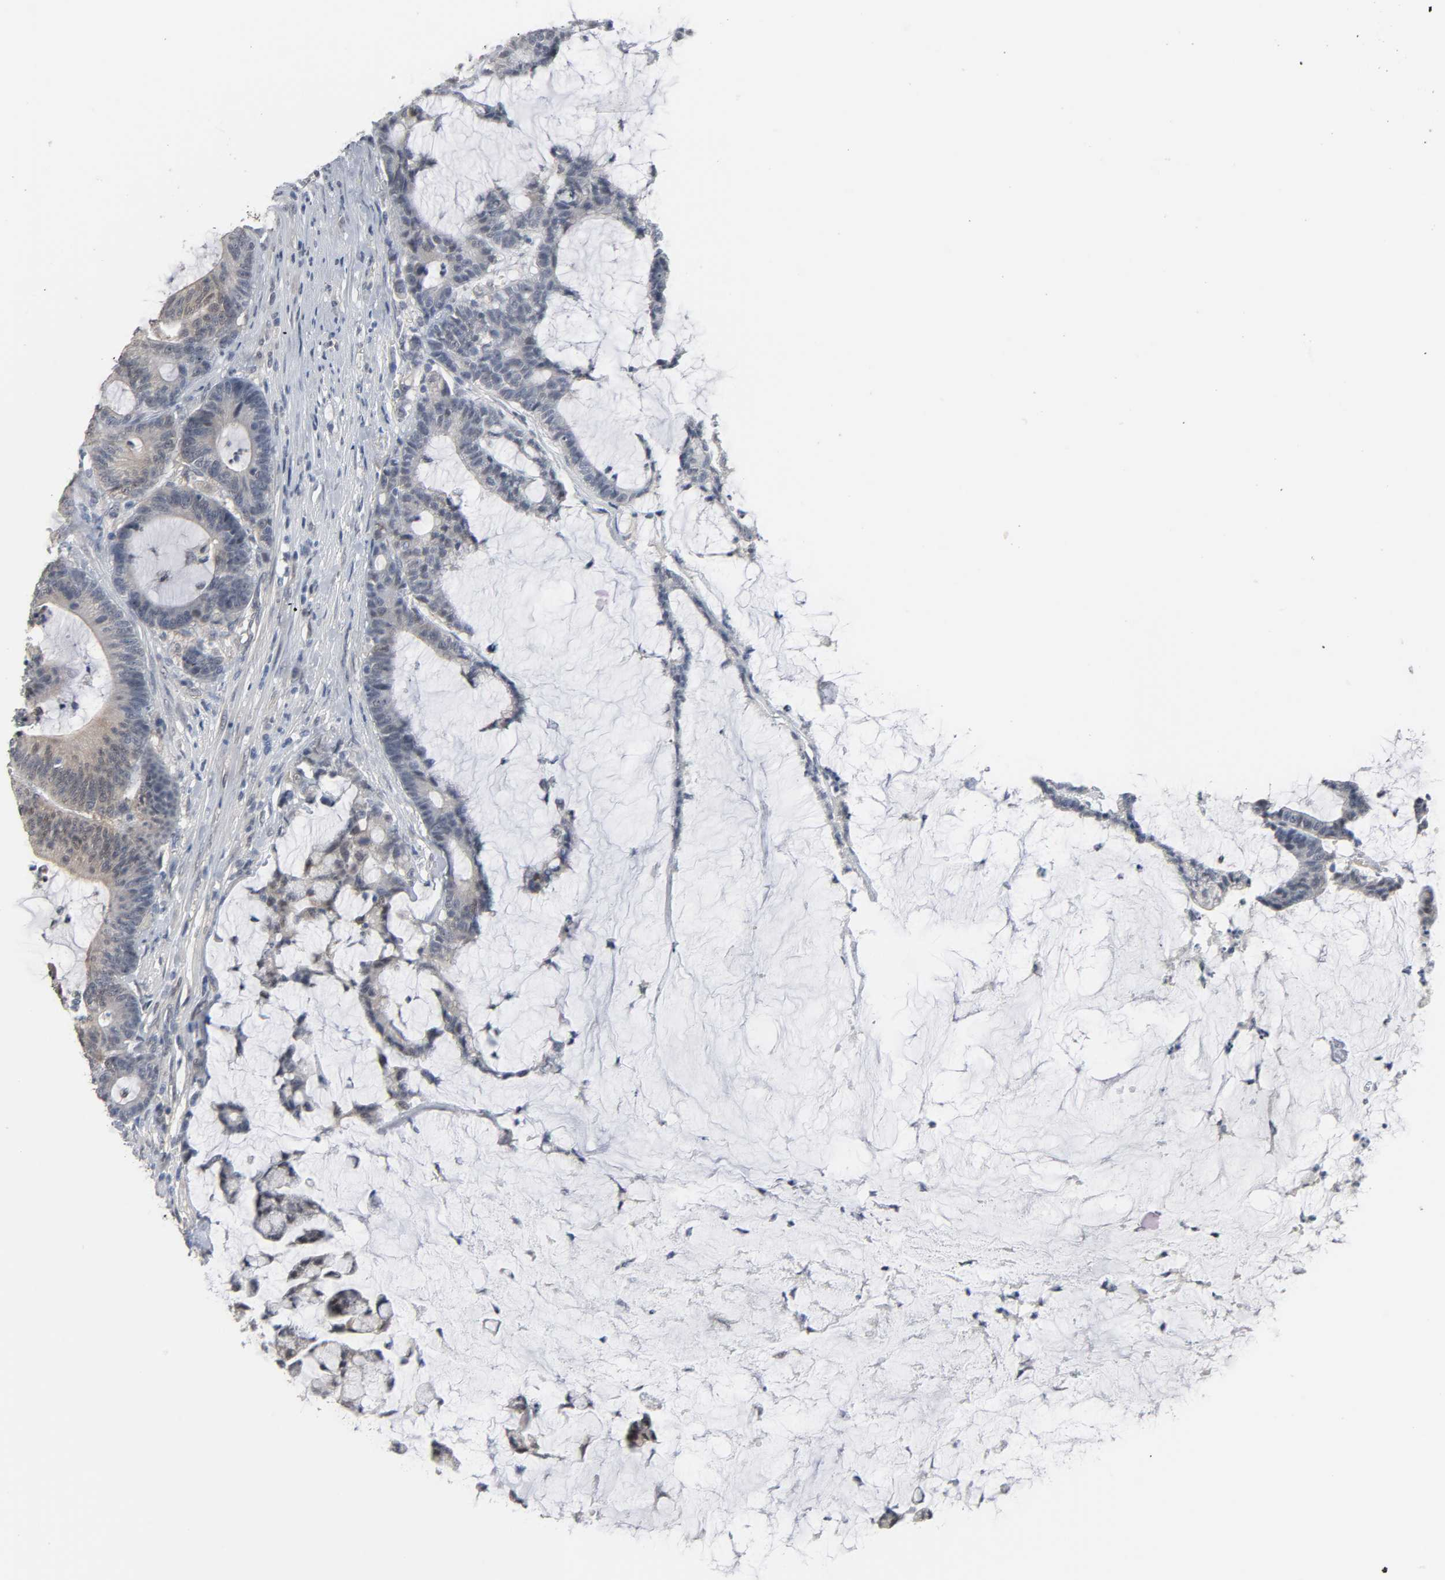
{"staining": {"intensity": "moderate", "quantity": "25%-75%", "location": "cytoplasmic/membranous"}, "tissue": "colorectal cancer", "cell_type": "Tumor cells", "image_type": "cancer", "snomed": [{"axis": "morphology", "description": "Adenocarcinoma, NOS"}, {"axis": "topography", "description": "Colon"}], "caption": "Immunohistochemistry (DAB) staining of adenocarcinoma (colorectal) demonstrates moderate cytoplasmic/membranous protein staining in approximately 25%-75% of tumor cells. The staining is performed using DAB brown chromogen to label protein expression. The nuclei are counter-stained blue using hematoxylin.", "gene": "ACSS2", "patient": {"sex": "female", "age": 84}}